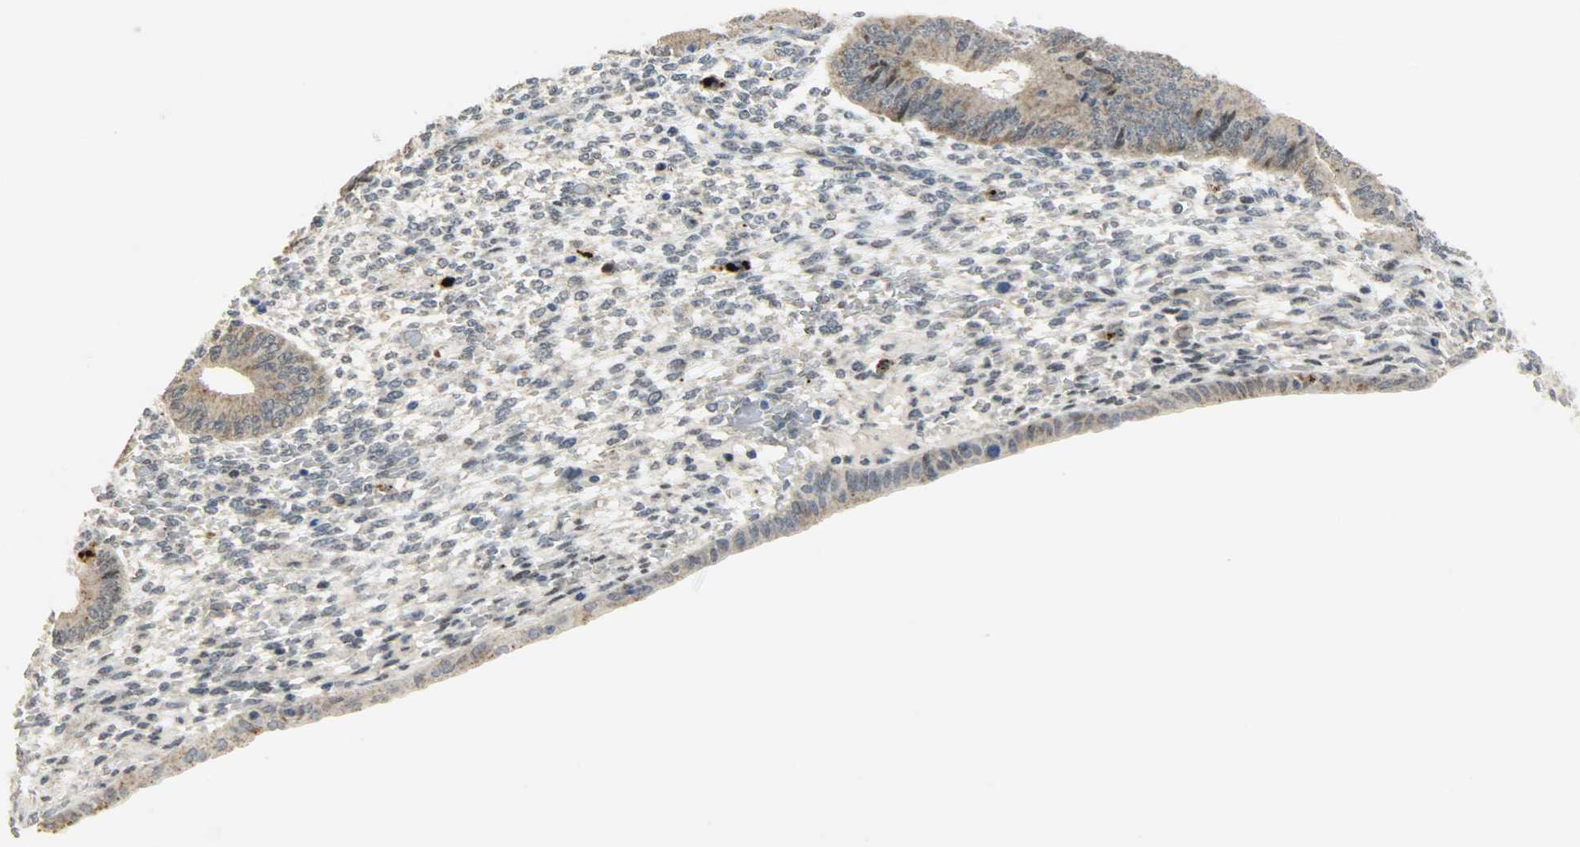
{"staining": {"intensity": "negative", "quantity": "none", "location": "none"}, "tissue": "endometrium", "cell_type": "Cells in endometrial stroma", "image_type": "normal", "snomed": [{"axis": "morphology", "description": "Normal tissue, NOS"}, {"axis": "topography", "description": "Endometrium"}], "caption": "Immunohistochemistry (IHC) of unremarkable human endometrium demonstrates no staining in cells in endometrial stroma.", "gene": "GIT2", "patient": {"sex": "female", "age": 42}}